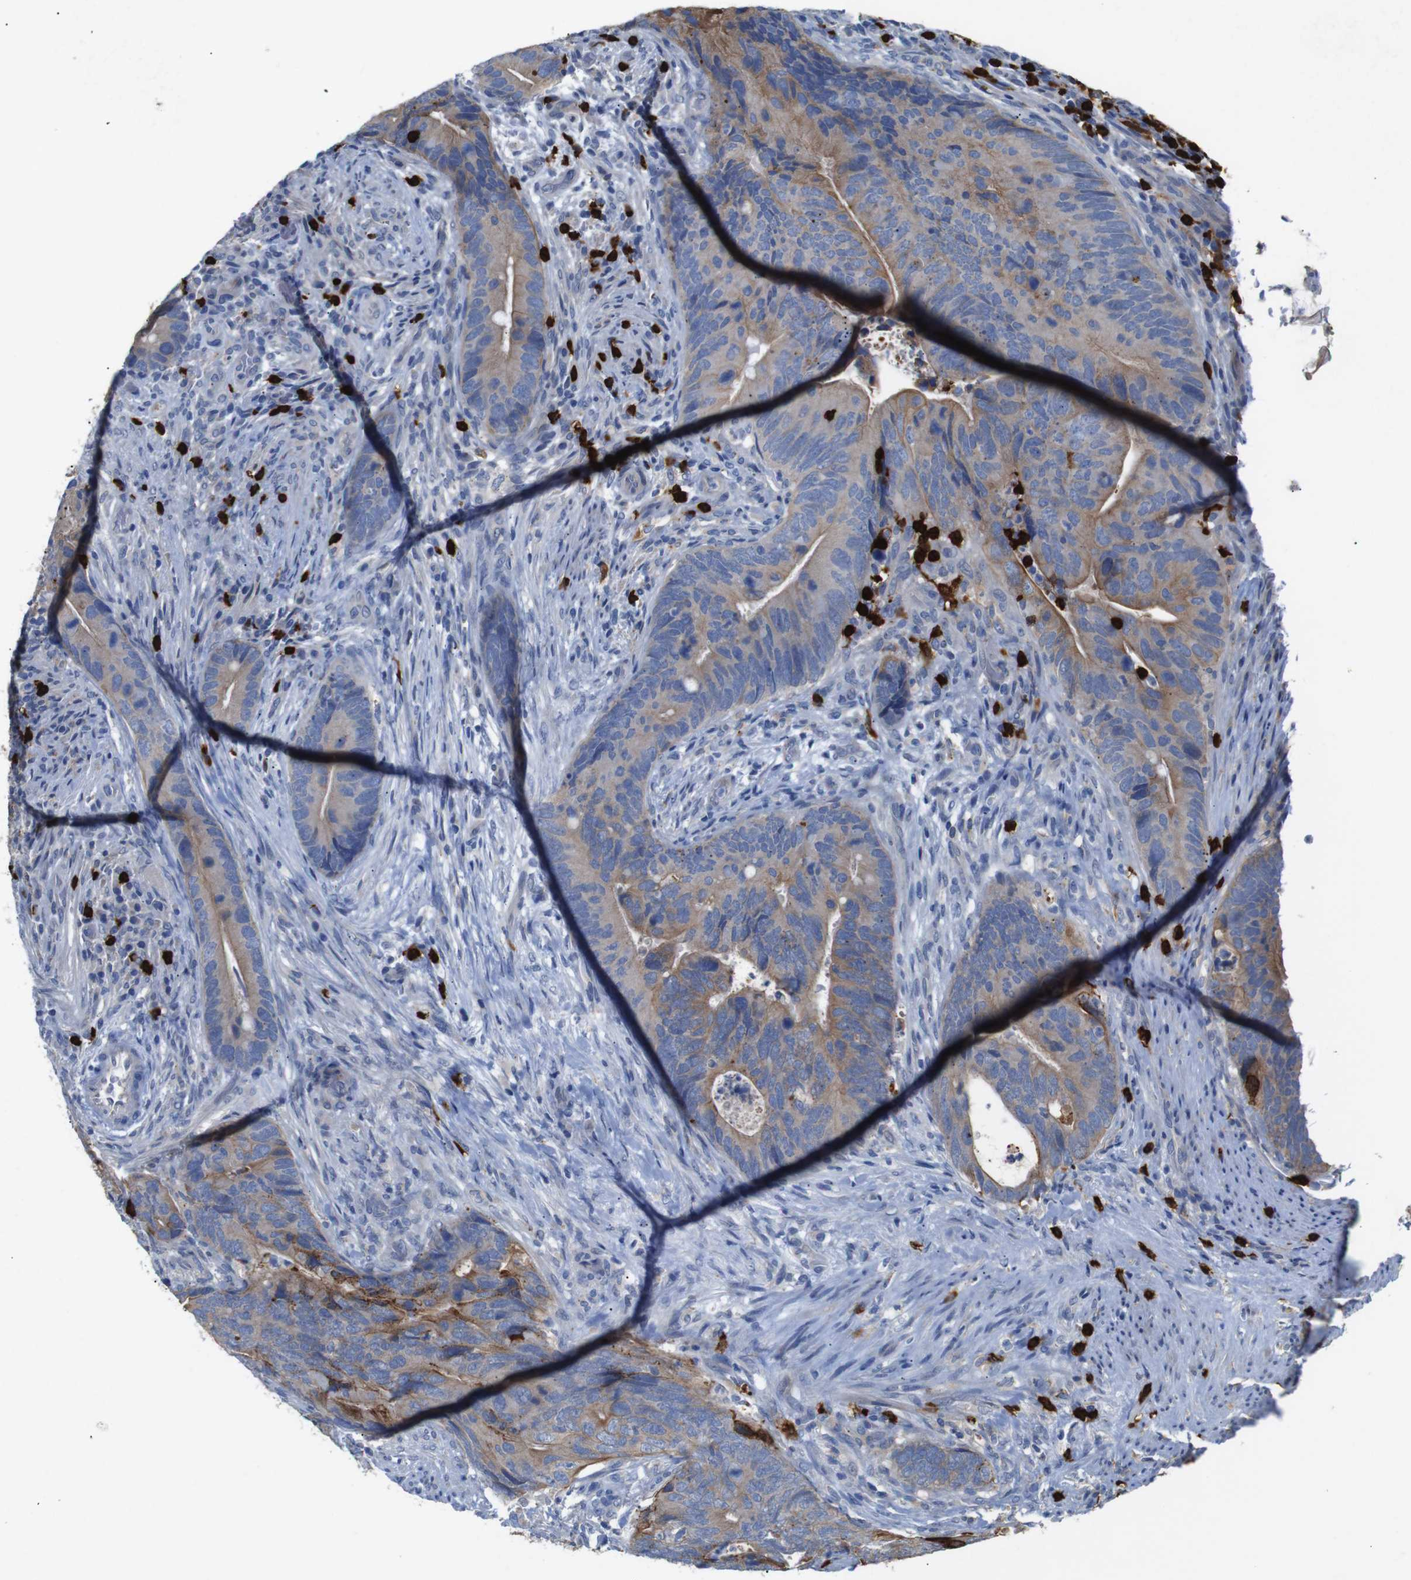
{"staining": {"intensity": "moderate", "quantity": ">75%", "location": "cytoplasmic/membranous"}, "tissue": "colorectal cancer", "cell_type": "Tumor cells", "image_type": "cancer", "snomed": [{"axis": "morphology", "description": "Normal tissue, NOS"}, {"axis": "morphology", "description": "Adenocarcinoma, NOS"}, {"axis": "topography", "description": "Colon"}], "caption": "Tumor cells demonstrate medium levels of moderate cytoplasmic/membranous positivity in approximately >75% of cells in colorectal cancer.", "gene": "ALOX15", "patient": {"sex": "male", "age": 56}}